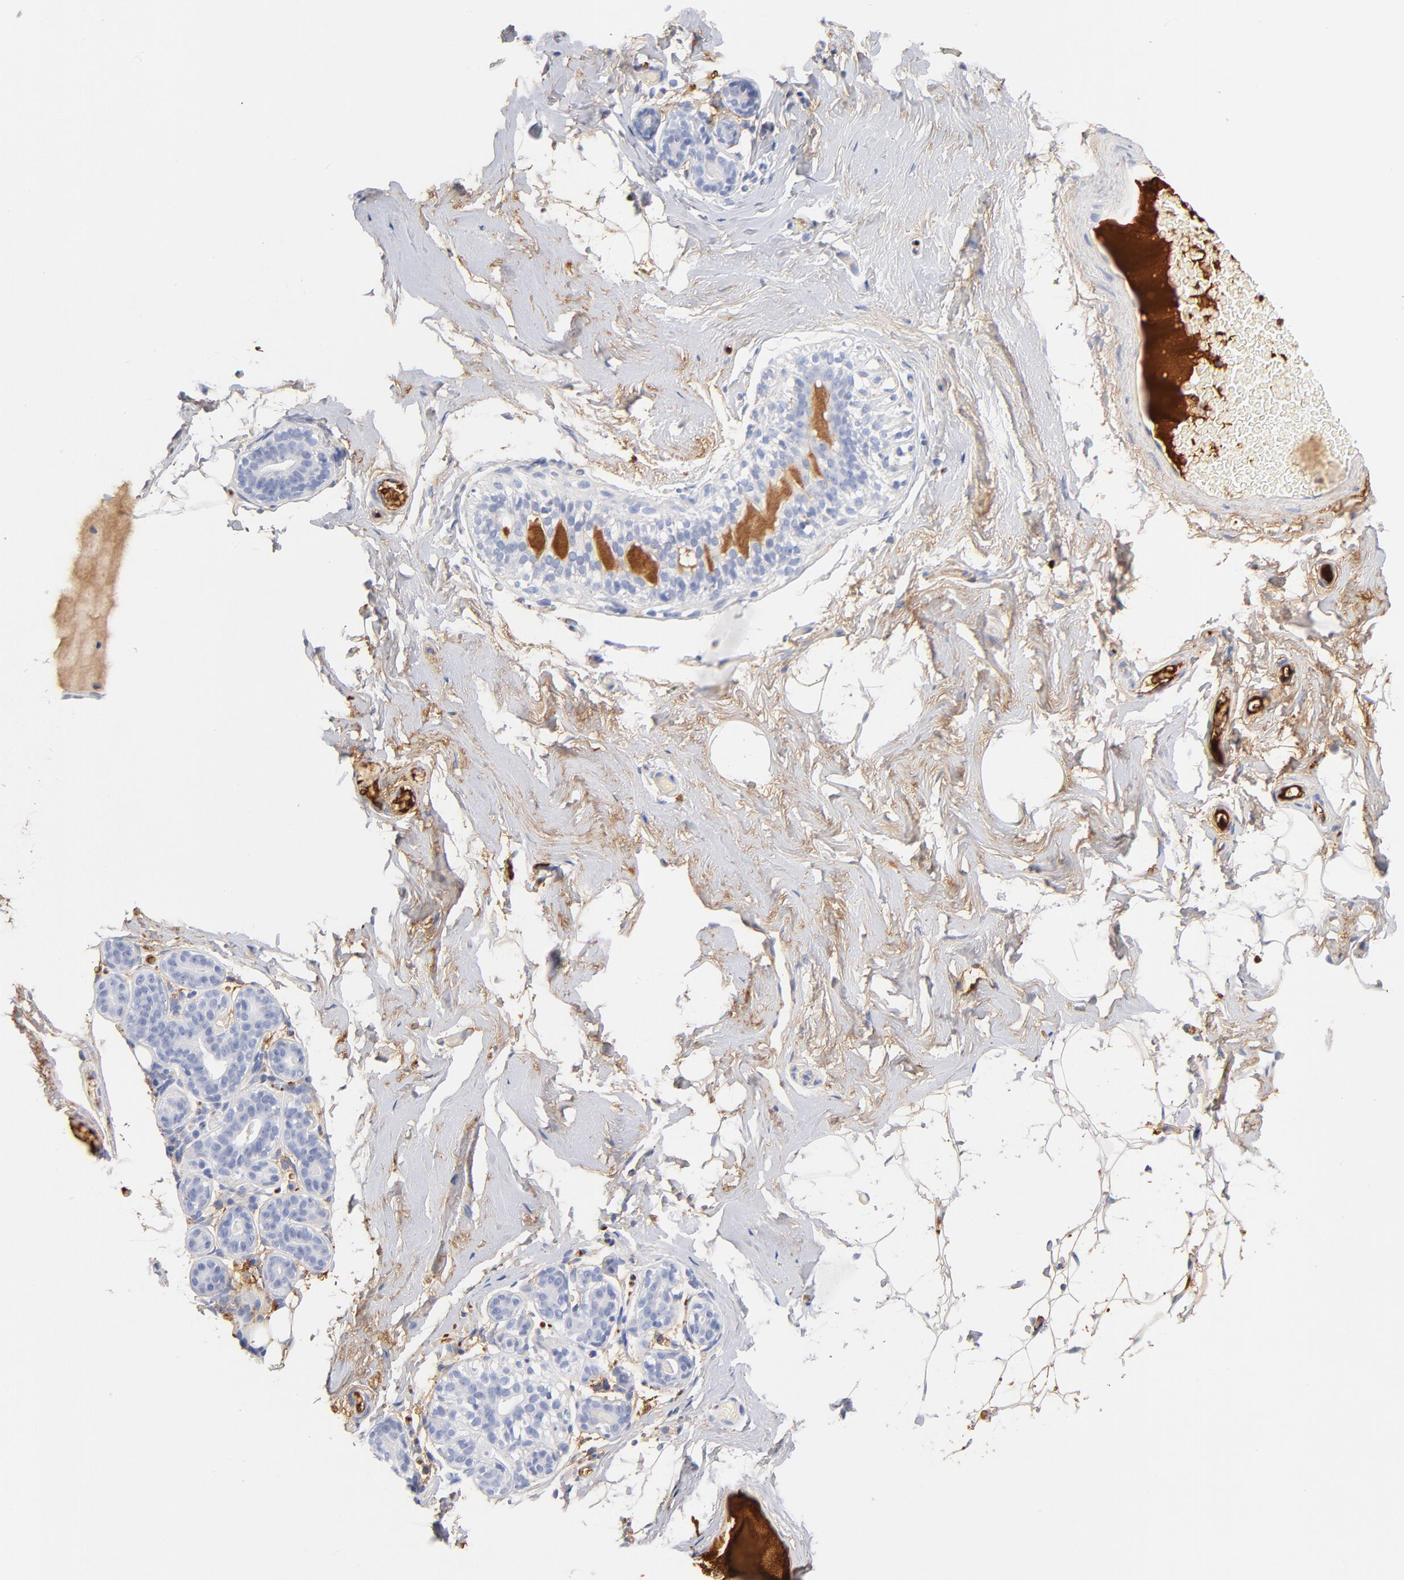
{"staining": {"intensity": "negative", "quantity": "none", "location": "none"}, "tissue": "breast", "cell_type": "Adipocytes", "image_type": "normal", "snomed": [{"axis": "morphology", "description": "Normal tissue, NOS"}, {"axis": "topography", "description": "Breast"}, {"axis": "topography", "description": "Soft tissue"}], "caption": "This is an immunohistochemistry micrograph of normal breast. There is no expression in adipocytes.", "gene": "C3", "patient": {"sex": "female", "age": 75}}